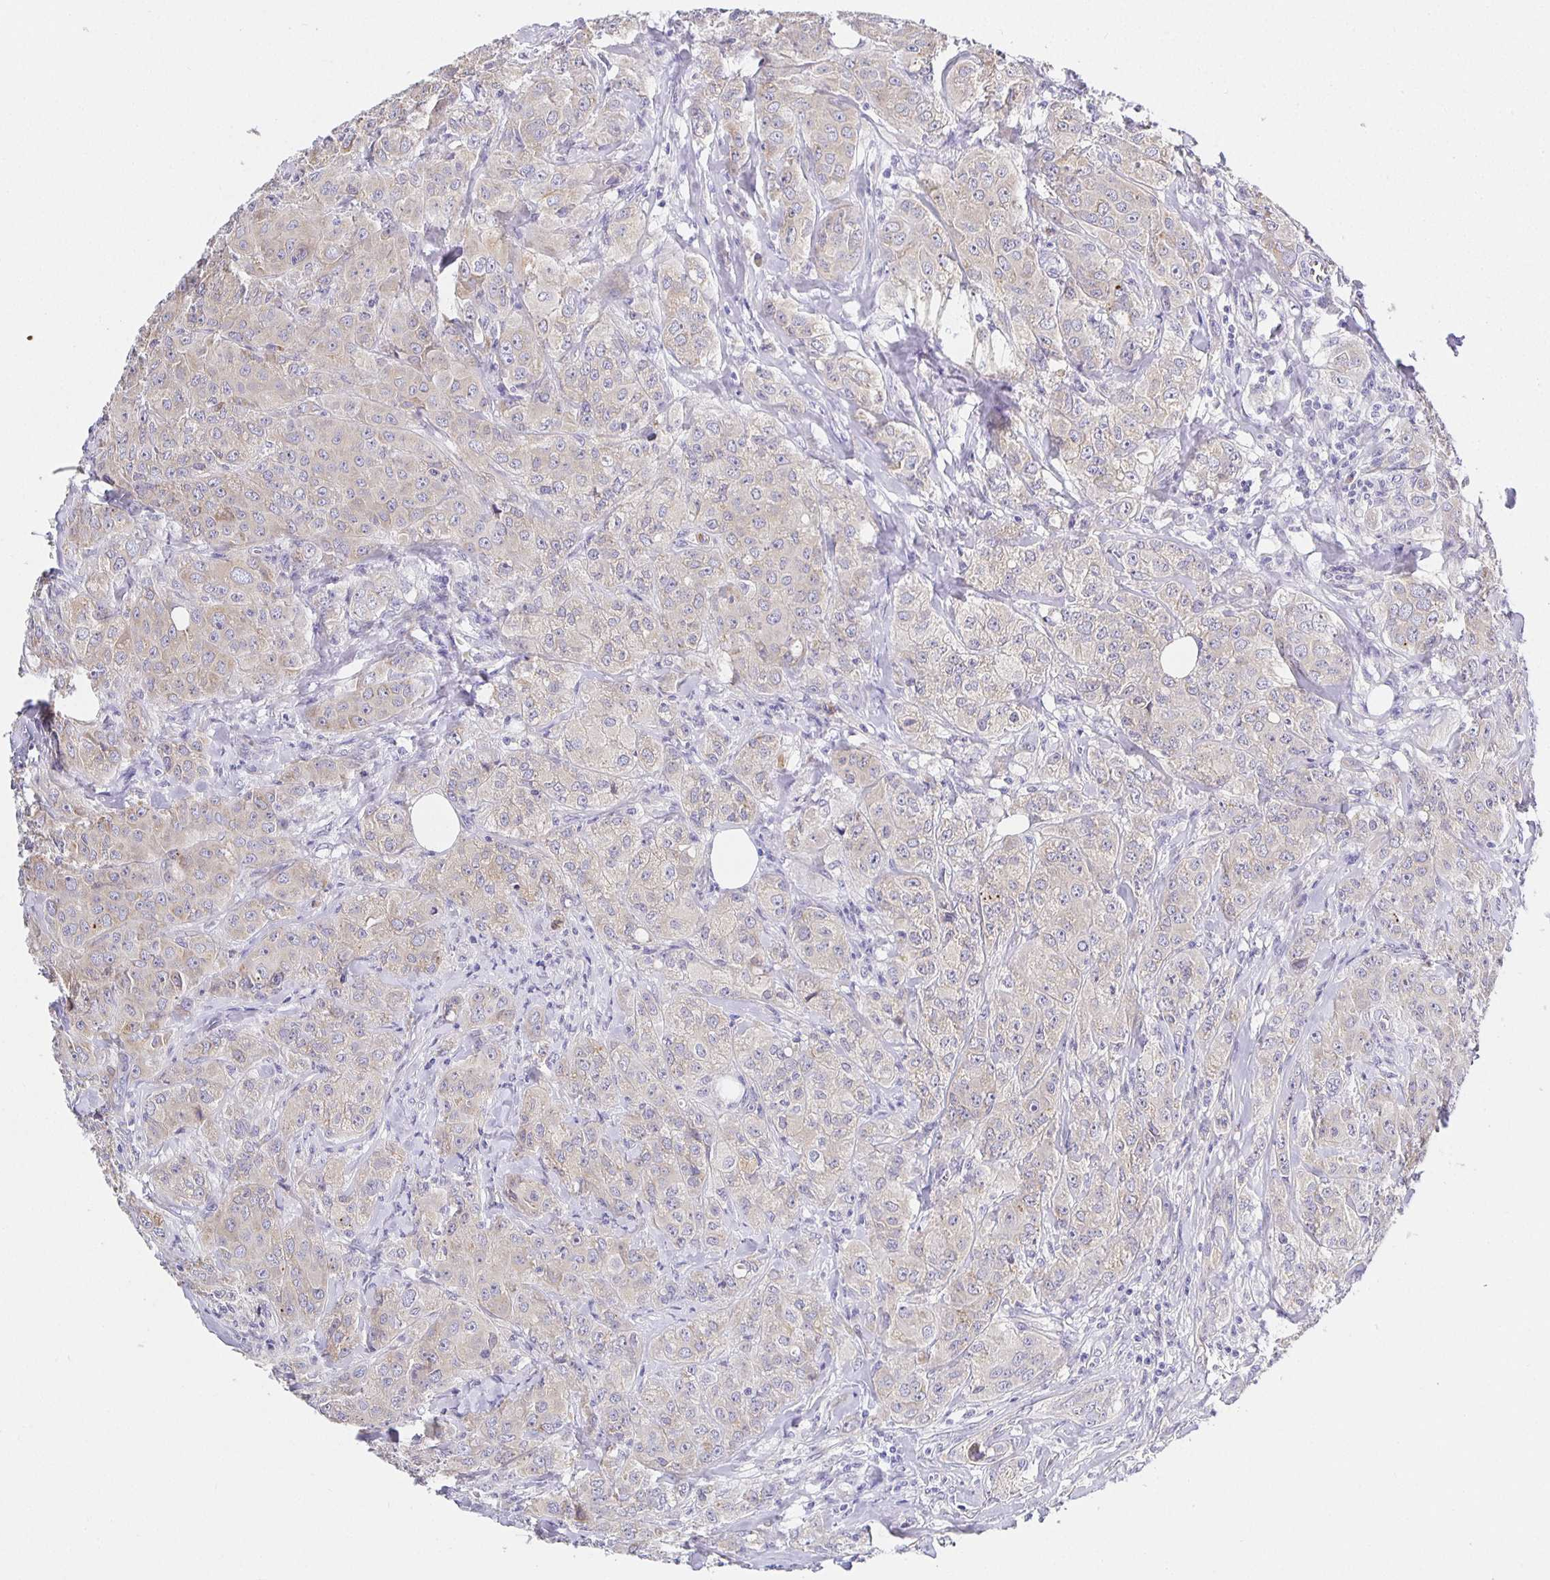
{"staining": {"intensity": "weak", "quantity": "25%-75%", "location": "cytoplasmic/membranous"}, "tissue": "breast cancer", "cell_type": "Tumor cells", "image_type": "cancer", "snomed": [{"axis": "morphology", "description": "Normal tissue, NOS"}, {"axis": "morphology", "description": "Duct carcinoma"}, {"axis": "topography", "description": "Breast"}], "caption": "Breast cancer was stained to show a protein in brown. There is low levels of weak cytoplasmic/membranous expression in about 25%-75% of tumor cells.", "gene": "OPALIN", "patient": {"sex": "female", "age": 43}}